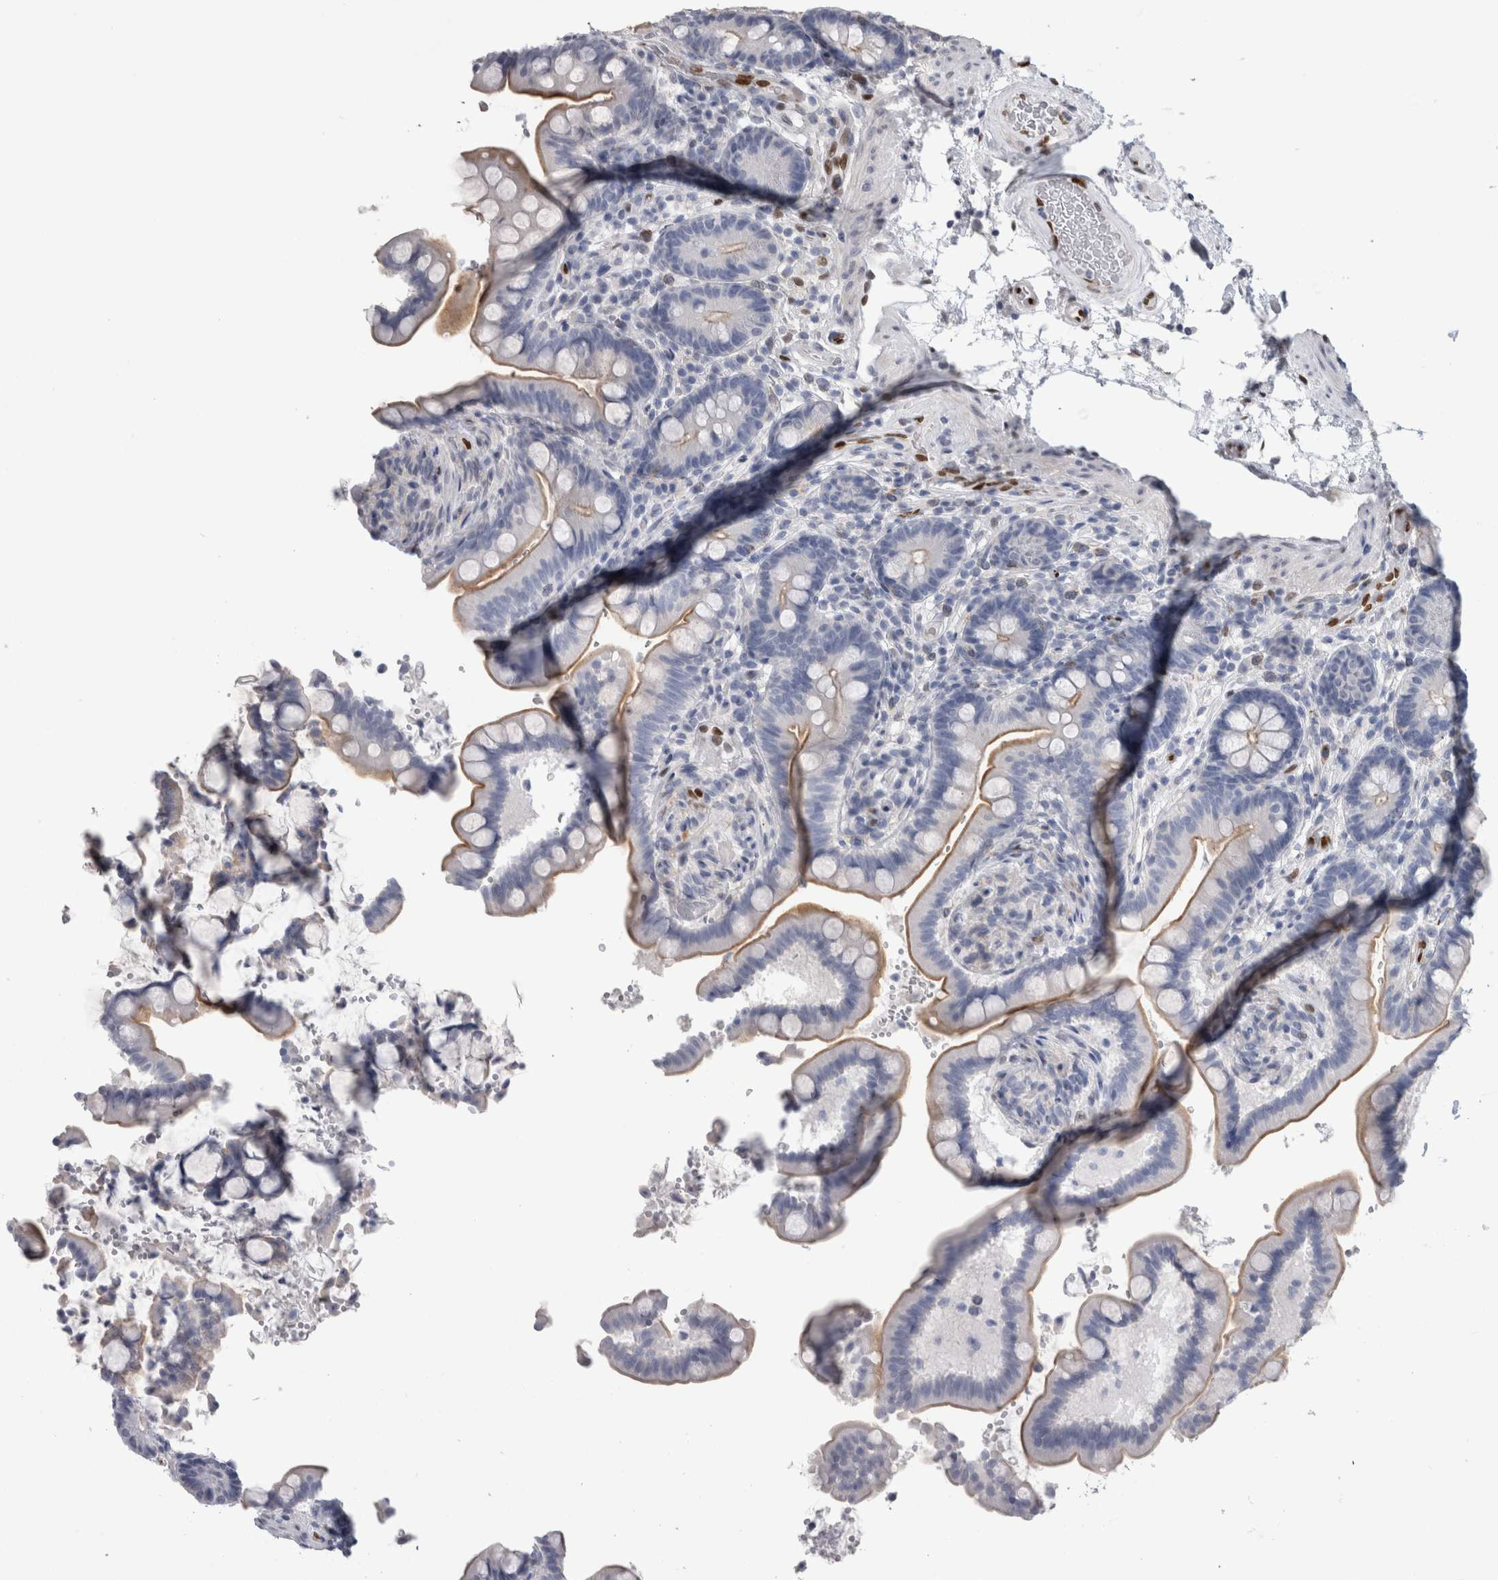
{"staining": {"intensity": "moderate", "quantity": ">75%", "location": "nuclear"}, "tissue": "colon", "cell_type": "Endothelial cells", "image_type": "normal", "snomed": [{"axis": "morphology", "description": "Normal tissue, NOS"}, {"axis": "topography", "description": "Smooth muscle"}, {"axis": "topography", "description": "Colon"}], "caption": "Colon stained with DAB IHC exhibits medium levels of moderate nuclear expression in about >75% of endothelial cells.", "gene": "IL33", "patient": {"sex": "male", "age": 73}}